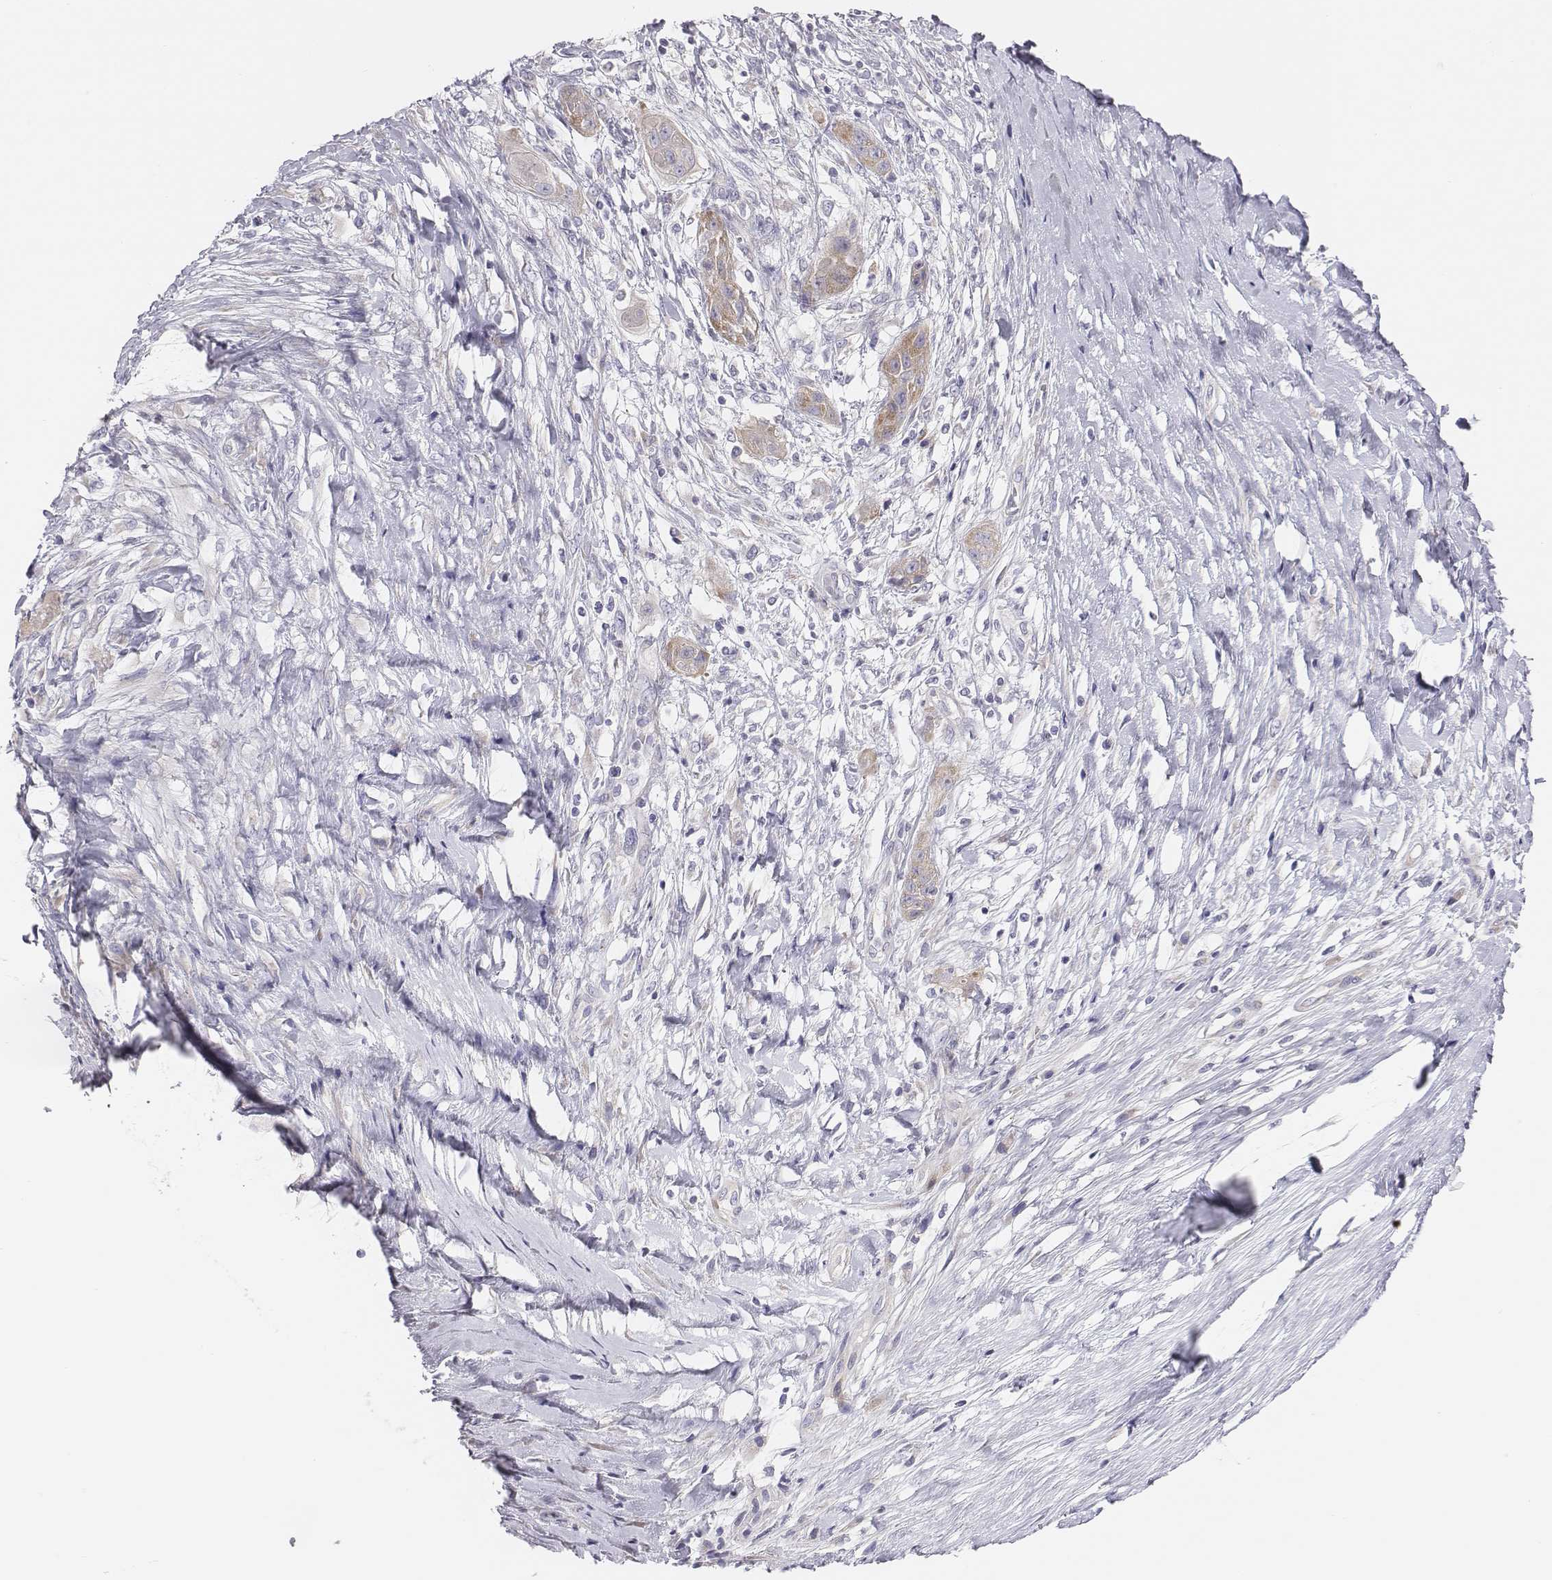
{"staining": {"intensity": "weak", "quantity": "25%-75%", "location": "cytoplasmic/membranous"}, "tissue": "skin cancer", "cell_type": "Tumor cells", "image_type": "cancer", "snomed": [{"axis": "morphology", "description": "Squamous cell carcinoma, NOS"}, {"axis": "topography", "description": "Skin"}], "caption": "Immunohistochemistry micrograph of neoplastic tissue: human skin cancer (squamous cell carcinoma) stained using immunohistochemistry shows low levels of weak protein expression localized specifically in the cytoplasmic/membranous of tumor cells, appearing as a cytoplasmic/membranous brown color.", "gene": "CHST14", "patient": {"sex": "male", "age": 62}}